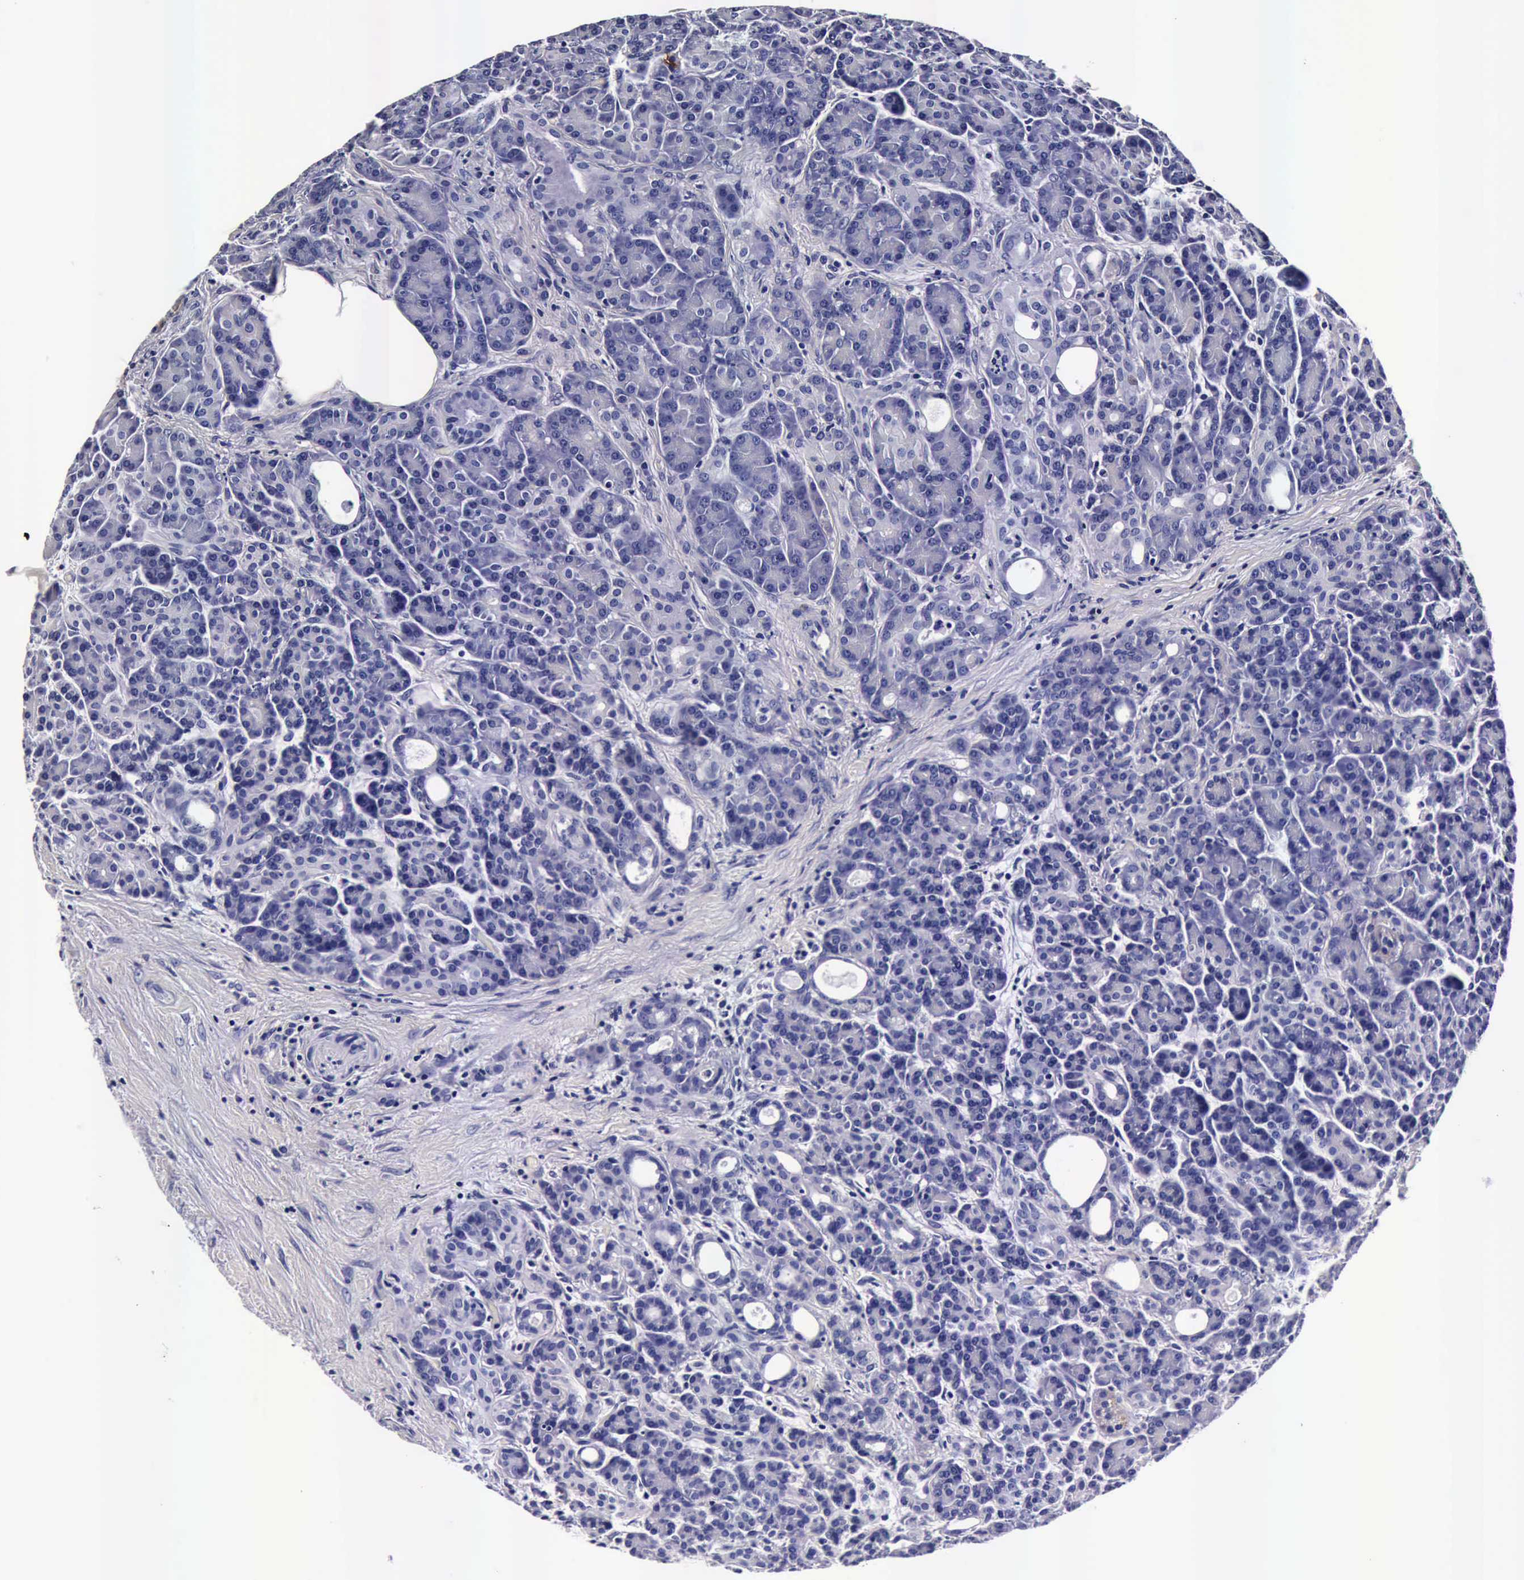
{"staining": {"intensity": "negative", "quantity": "none", "location": "none"}, "tissue": "pancreas", "cell_type": "Exocrine glandular cells", "image_type": "normal", "snomed": [{"axis": "morphology", "description": "Normal tissue, NOS"}, {"axis": "topography", "description": "Pancreas"}], "caption": "High power microscopy micrograph of an immunohistochemistry (IHC) micrograph of benign pancreas, revealing no significant positivity in exocrine glandular cells.", "gene": "IAPP", "patient": {"sex": "female", "age": 77}}